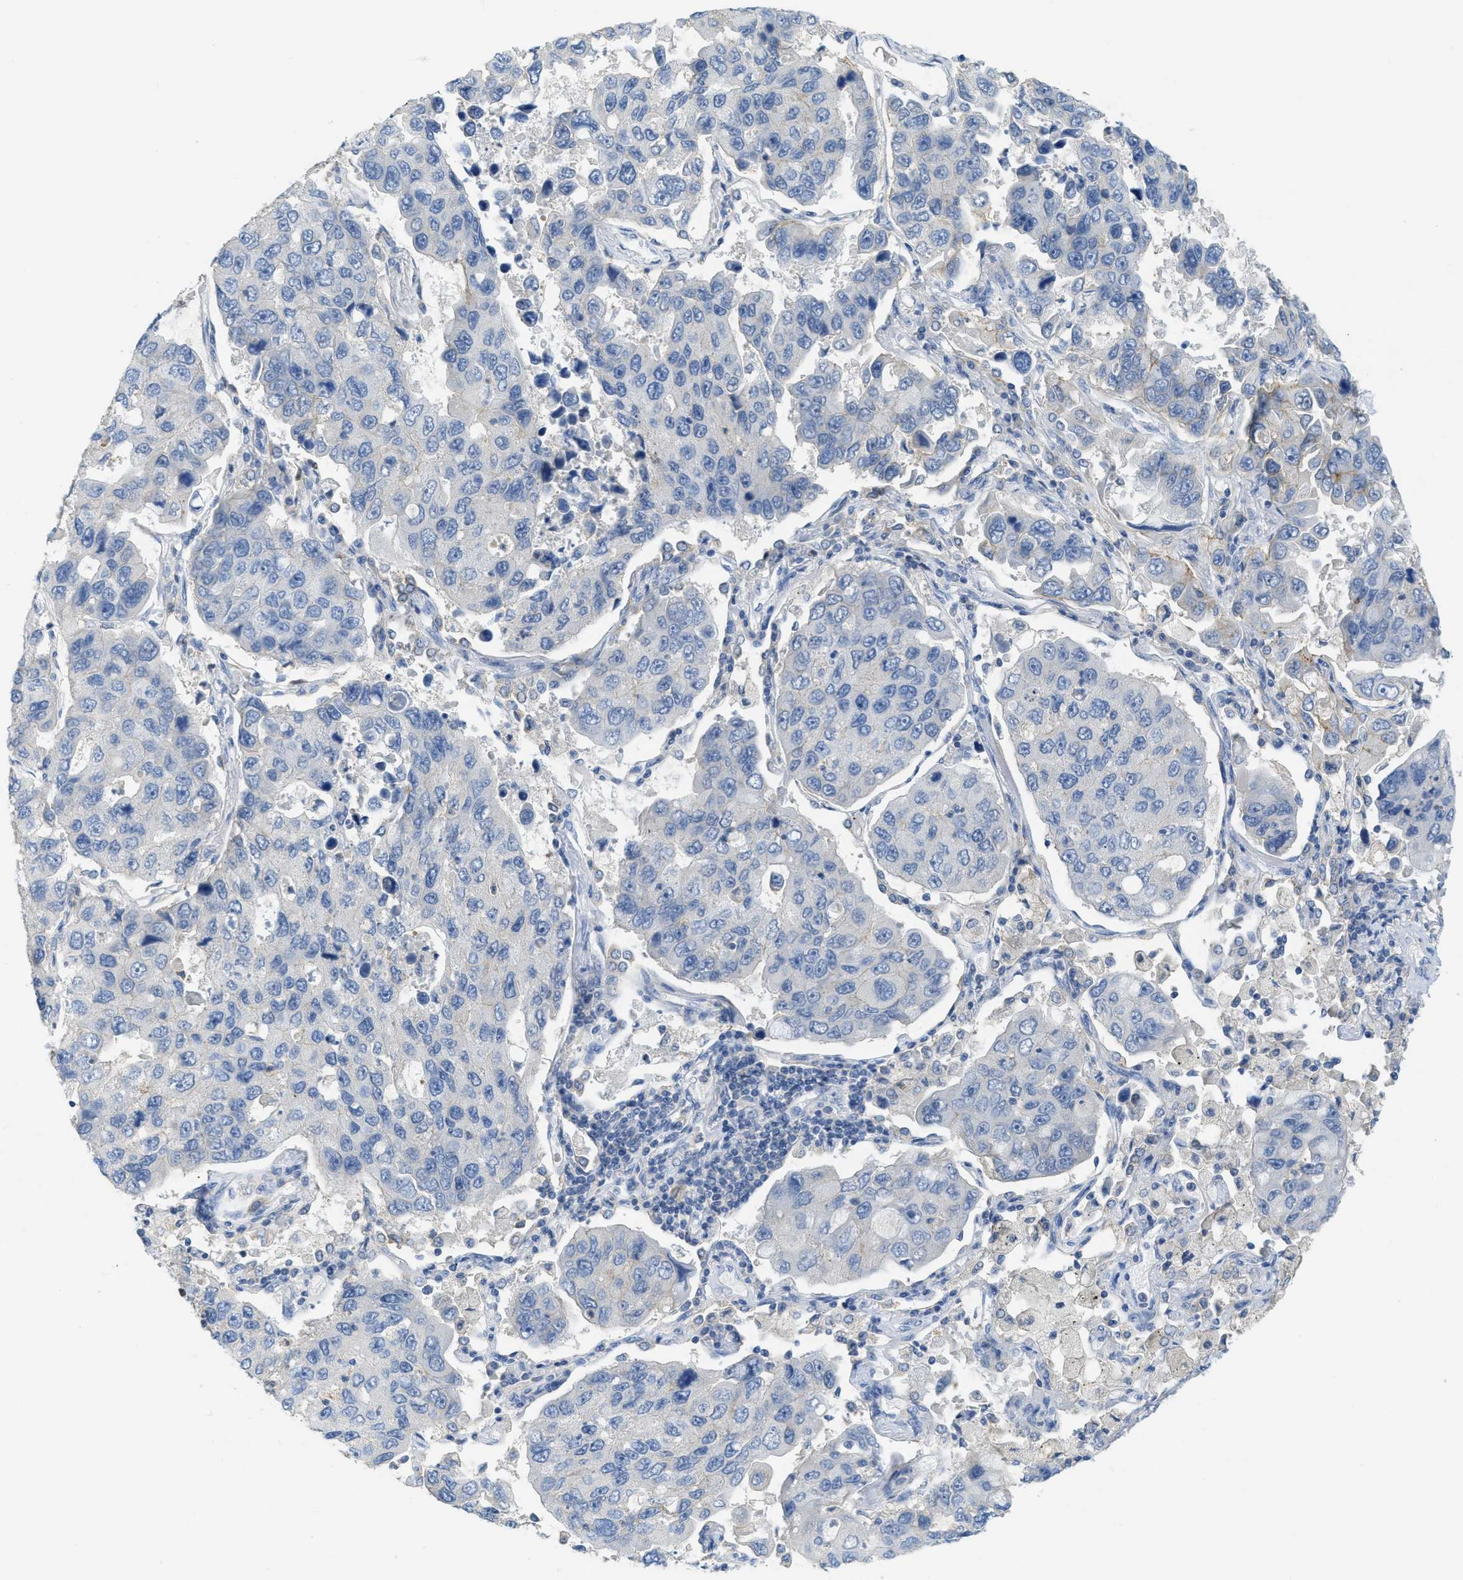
{"staining": {"intensity": "negative", "quantity": "none", "location": "none"}, "tissue": "lung cancer", "cell_type": "Tumor cells", "image_type": "cancer", "snomed": [{"axis": "morphology", "description": "Adenocarcinoma, NOS"}, {"axis": "topography", "description": "Lung"}], "caption": "Micrograph shows no protein expression in tumor cells of lung cancer (adenocarcinoma) tissue.", "gene": "CNNM4", "patient": {"sex": "male", "age": 64}}